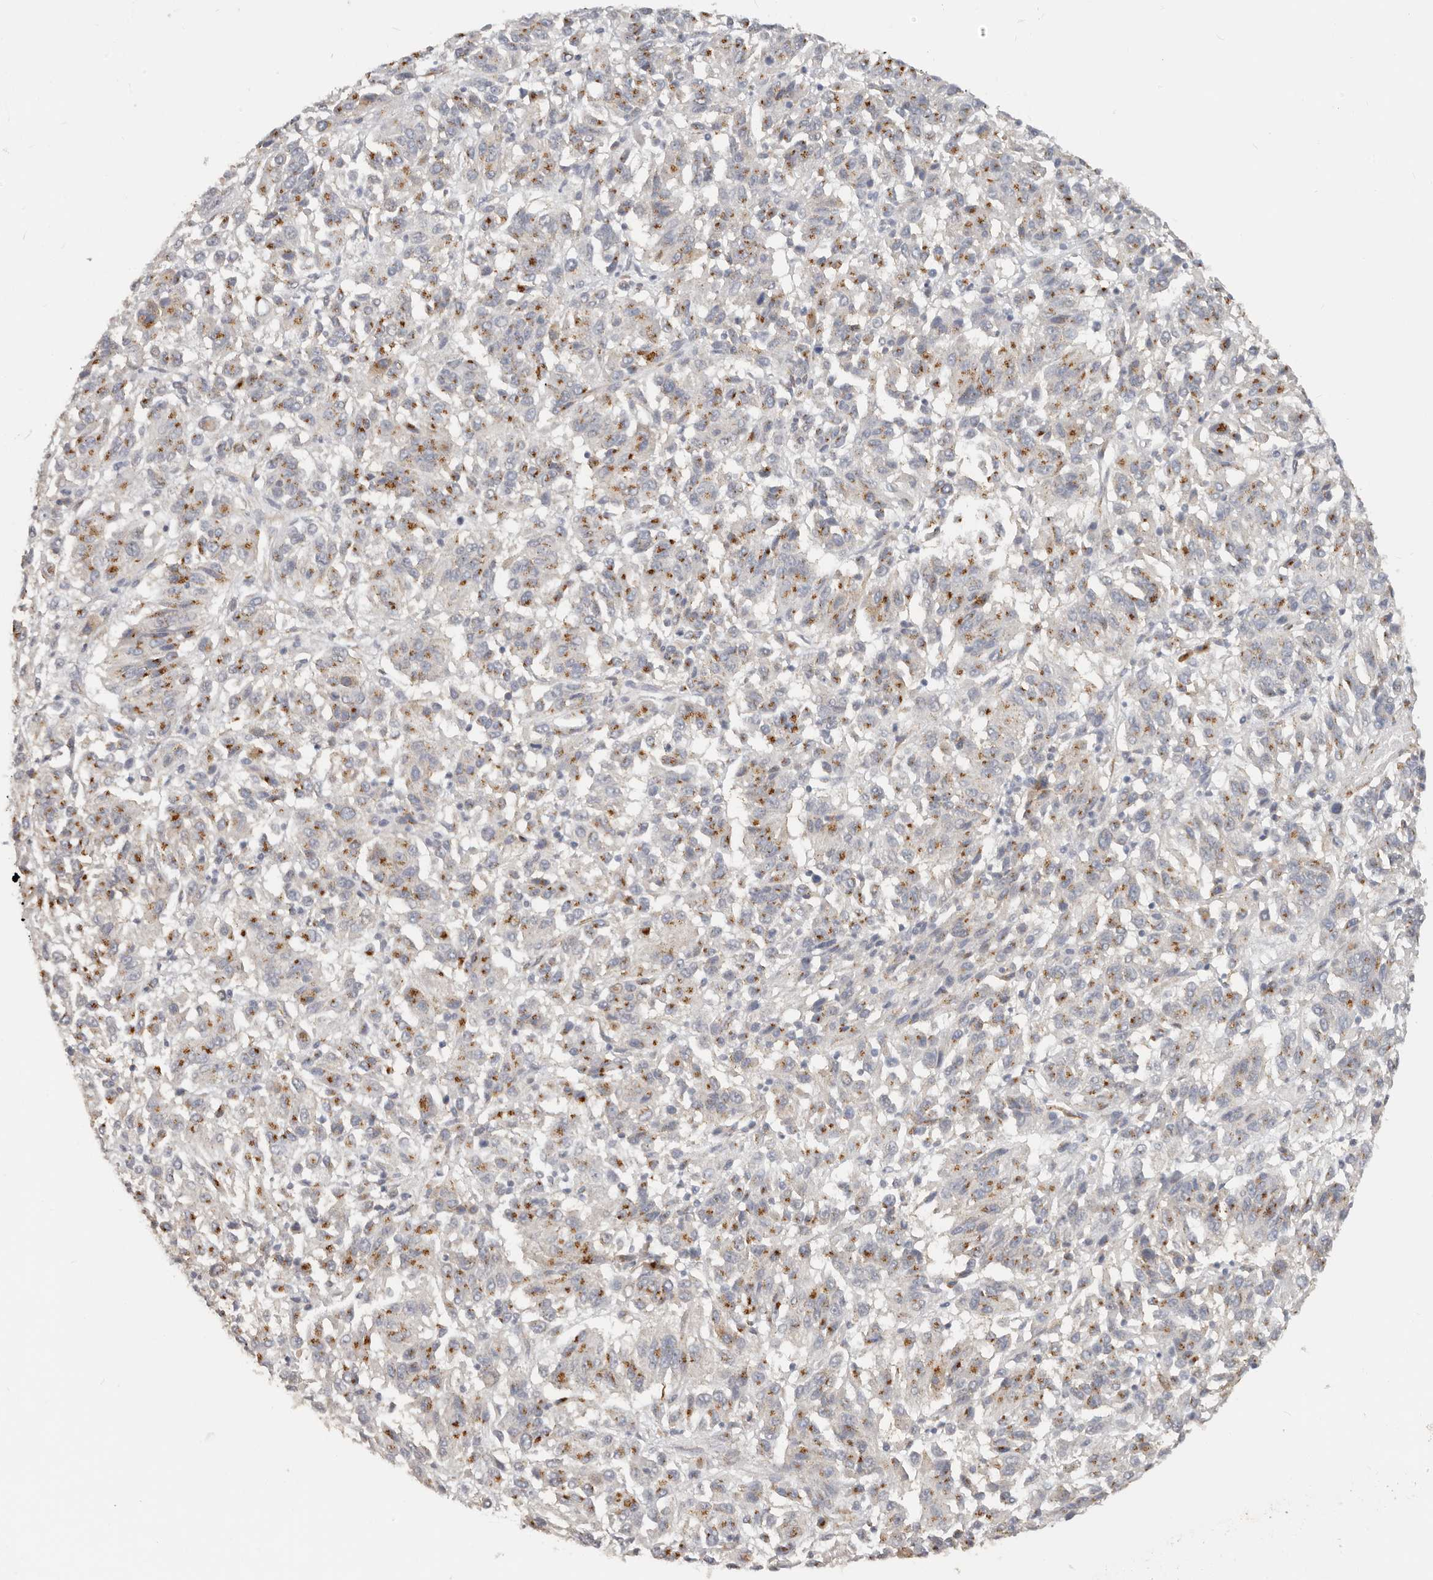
{"staining": {"intensity": "moderate", "quantity": ">75%", "location": "cytoplasmic/membranous"}, "tissue": "melanoma", "cell_type": "Tumor cells", "image_type": "cancer", "snomed": [{"axis": "morphology", "description": "Malignant melanoma, NOS"}, {"axis": "topography", "description": "Skin"}], "caption": "Protein expression analysis of malignant melanoma demonstrates moderate cytoplasmic/membranous positivity in about >75% of tumor cells. The protein is stained brown, and the nuclei are stained in blue (DAB IHC with brightfield microscopy, high magnification).", "gene": "RABAC1", "patient": {"sex": "female", "age": 82}}